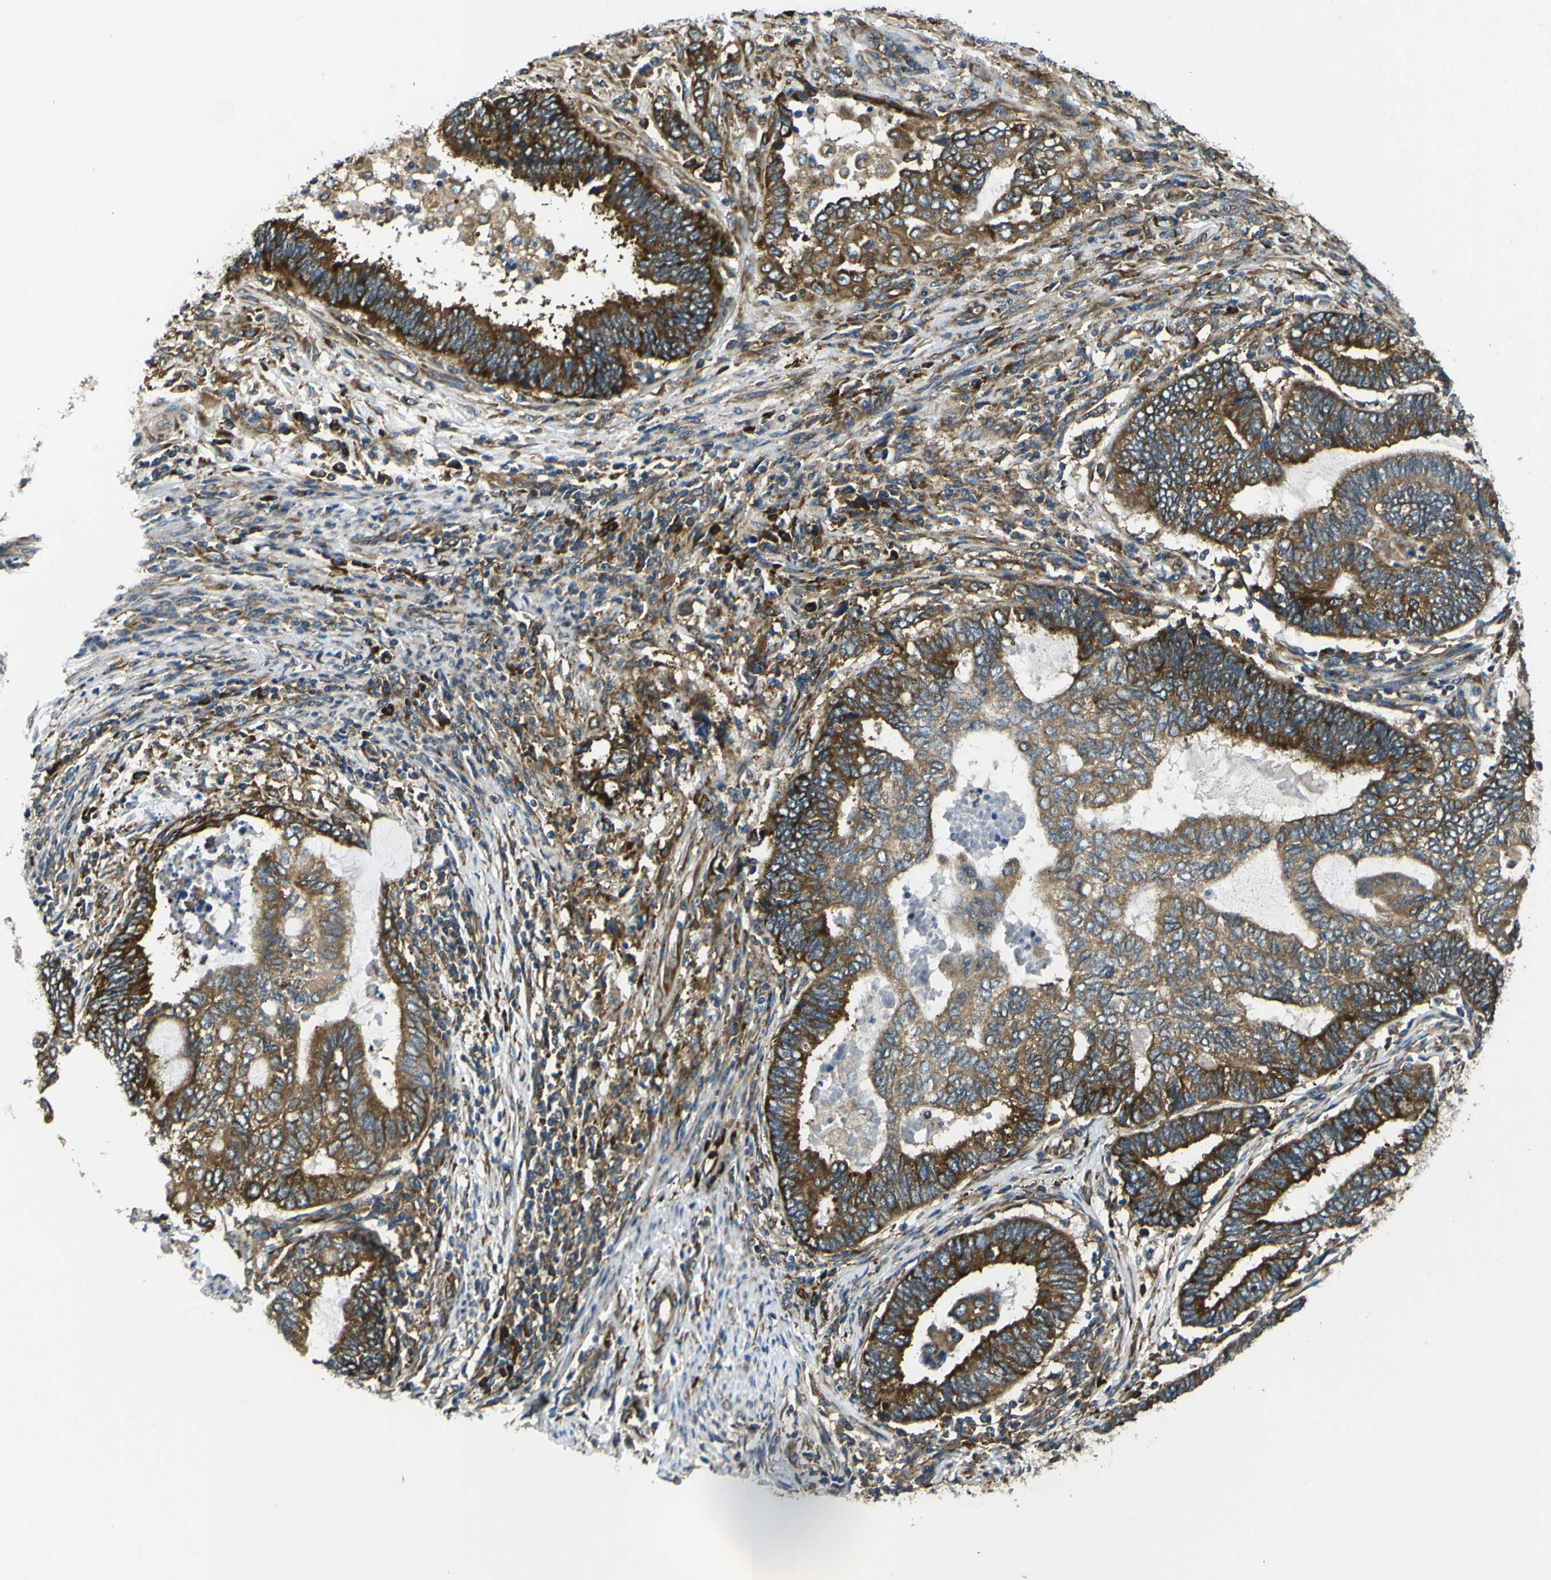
{"staining": {"intensity": "strong", "quantity": ">75%", "location": "cytoplasmic/membranous"}, "tissue": "endometrial cancer", "cell_type": "Tumor cells", "image_type": "cancer", "snomed": [{"axis": "morphology", "description": "Adenocarcinoma, NOS"}, {"axis": "topography", "description": "Uterus"}, {"axis": "topography", "description": "Endometrium"}], "caption": "Adenocarcinoma (endometrial) was stained to show a protein in brown. There is high levels of strong cytoplasmic/membranous positivity in approximately >75% of tumor cells. The staining was performed using DAB (3,3'-diaminobenzidine) to visualize the protein expression in brown, while the nuclei were stained in blue with hematoxylin (Magnification: 20x).", "gene": "RPSA", "patient": {"sex": "female", "age": 70}}